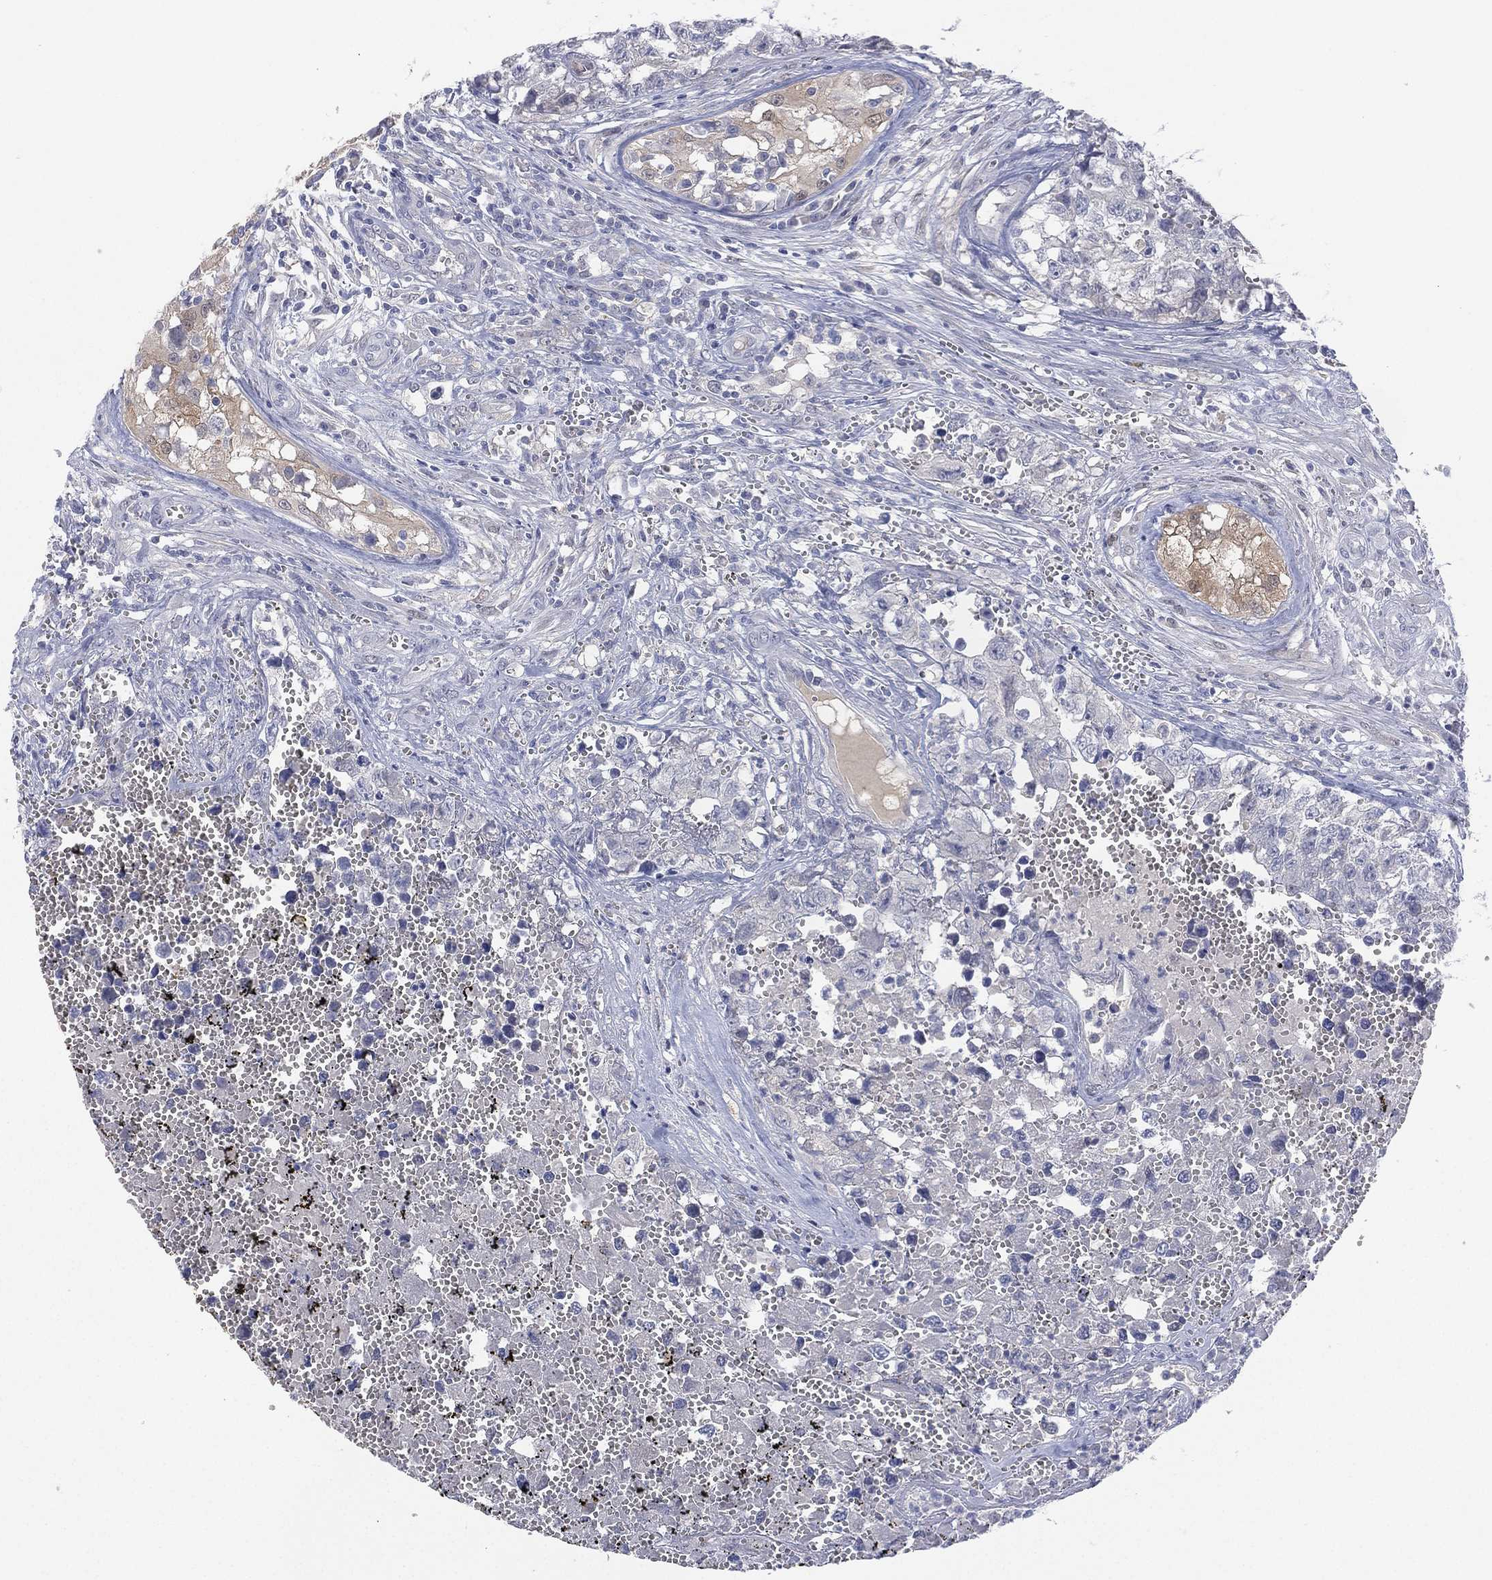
{"staining": {"intensity": "negative", "quantity": "none", "location": "none"}, "tissue": "testis cancer", "cell_type": "Tumor cells", "image_type": "cancer", "snomed": [{"axis": "morphology", "description": "Seminoma, NOS"}, {"axis": "morphology", "description": "Carcinoma, Embryonal, NOS"}, {"axis": "topography", "description": "Testis"}], "caption": "Protein analysis of testis cancer (seminoma) exhibits no significant expression in tumor cells.", "gene": "DDAH1", "patient": {"sex": "male", "age": 22}}